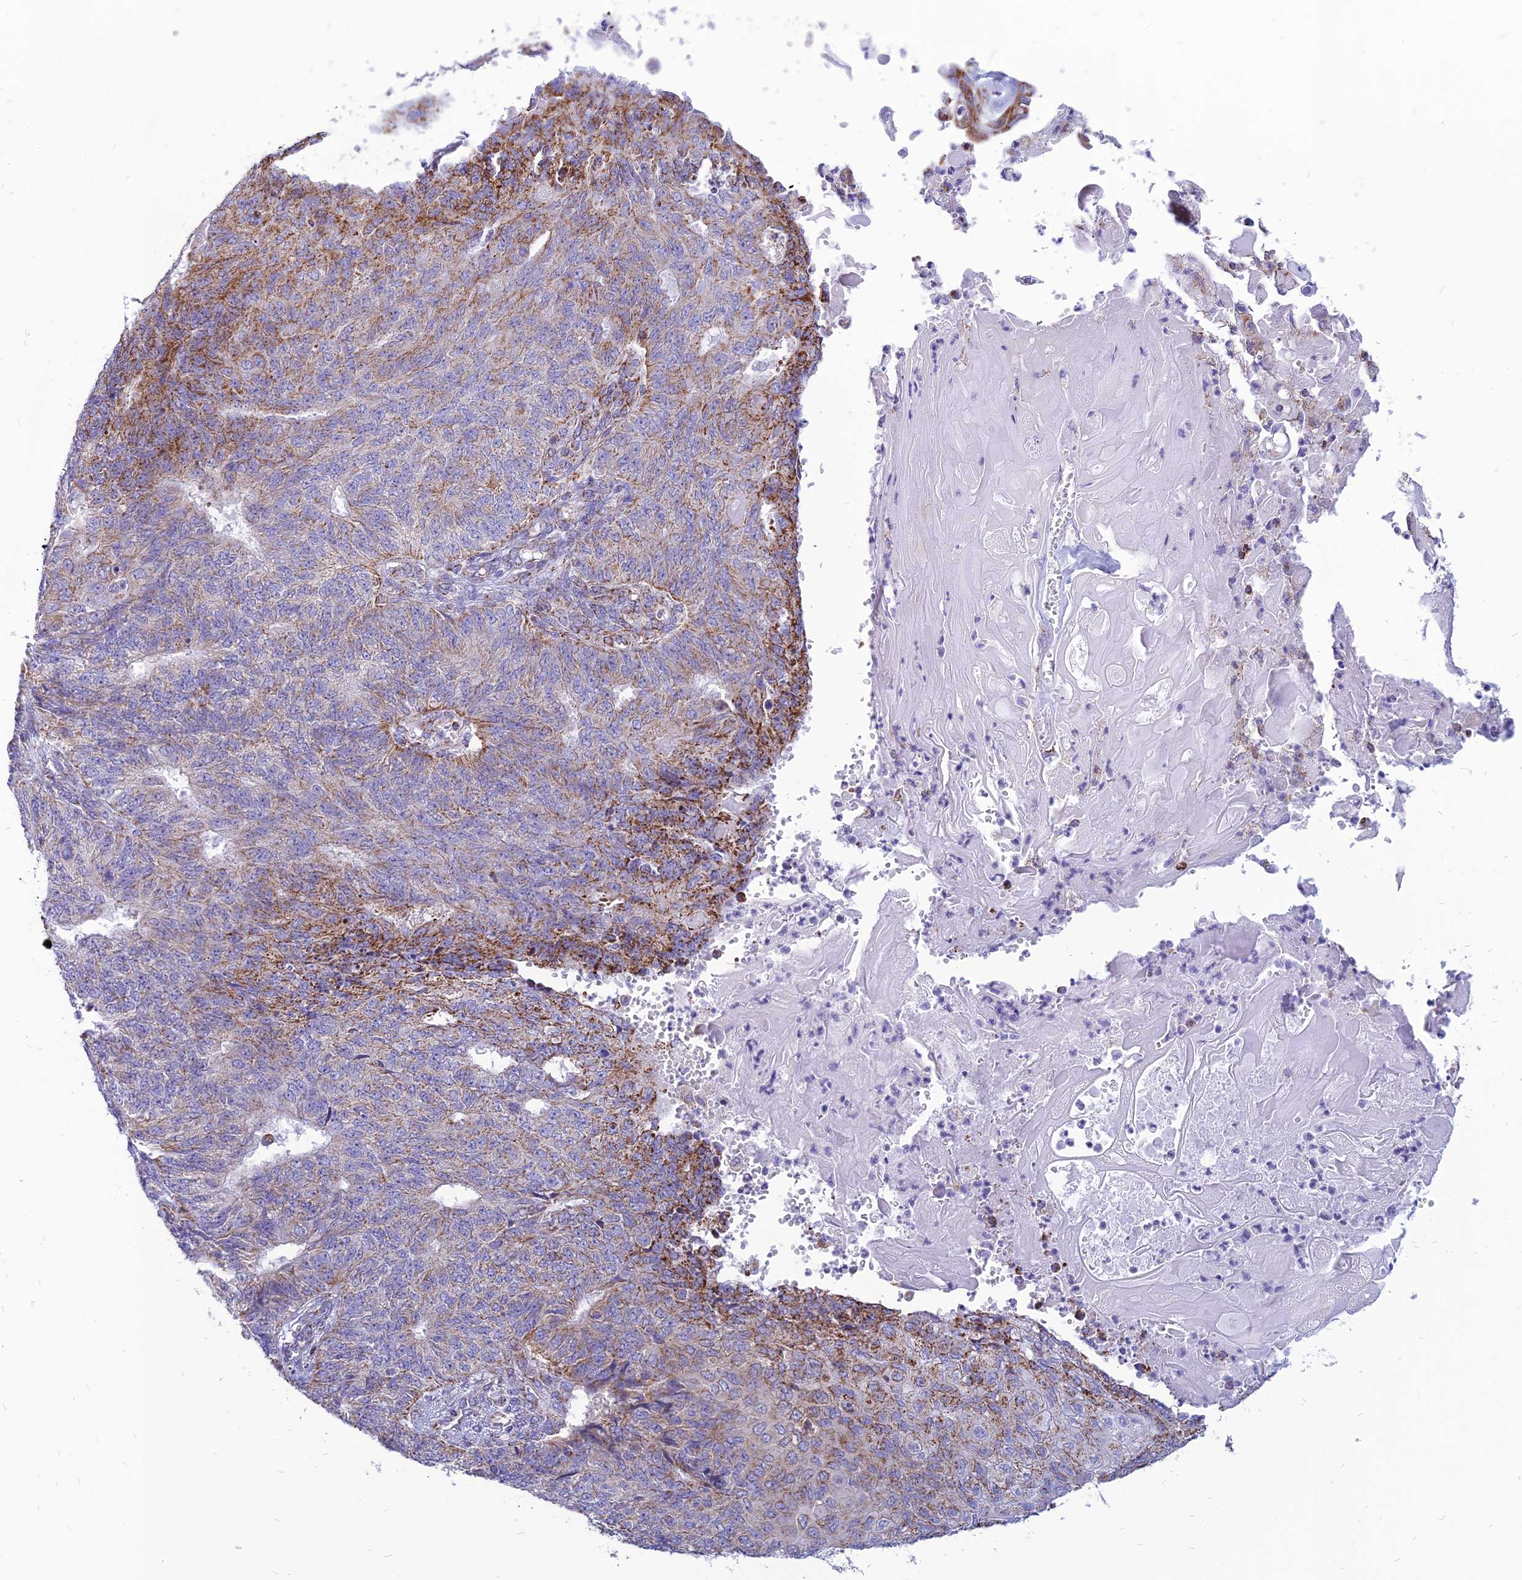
{"staining": {"intensity": "moderate", "quantity": "25%-75%", "location": "cytoplasmic/membranous"}, "tissue": "endometrial cancer", "cell_type": "Tumor cells", "image_type": "cancer", "snomed": [{"axis": "morphology", "description": "Adenocarcinoma, NOS"}, {"axis": "topography", "description": "Endometrium"}], "caption": "This is a histology image of immunohistochemistry staining of endometrial adenocarcinoma, which shows moderate positivity in the cytoplasmic/membranous of tumor cells.", "gene": "PACC1", "patient": {"sex": "female", "age": 32}}